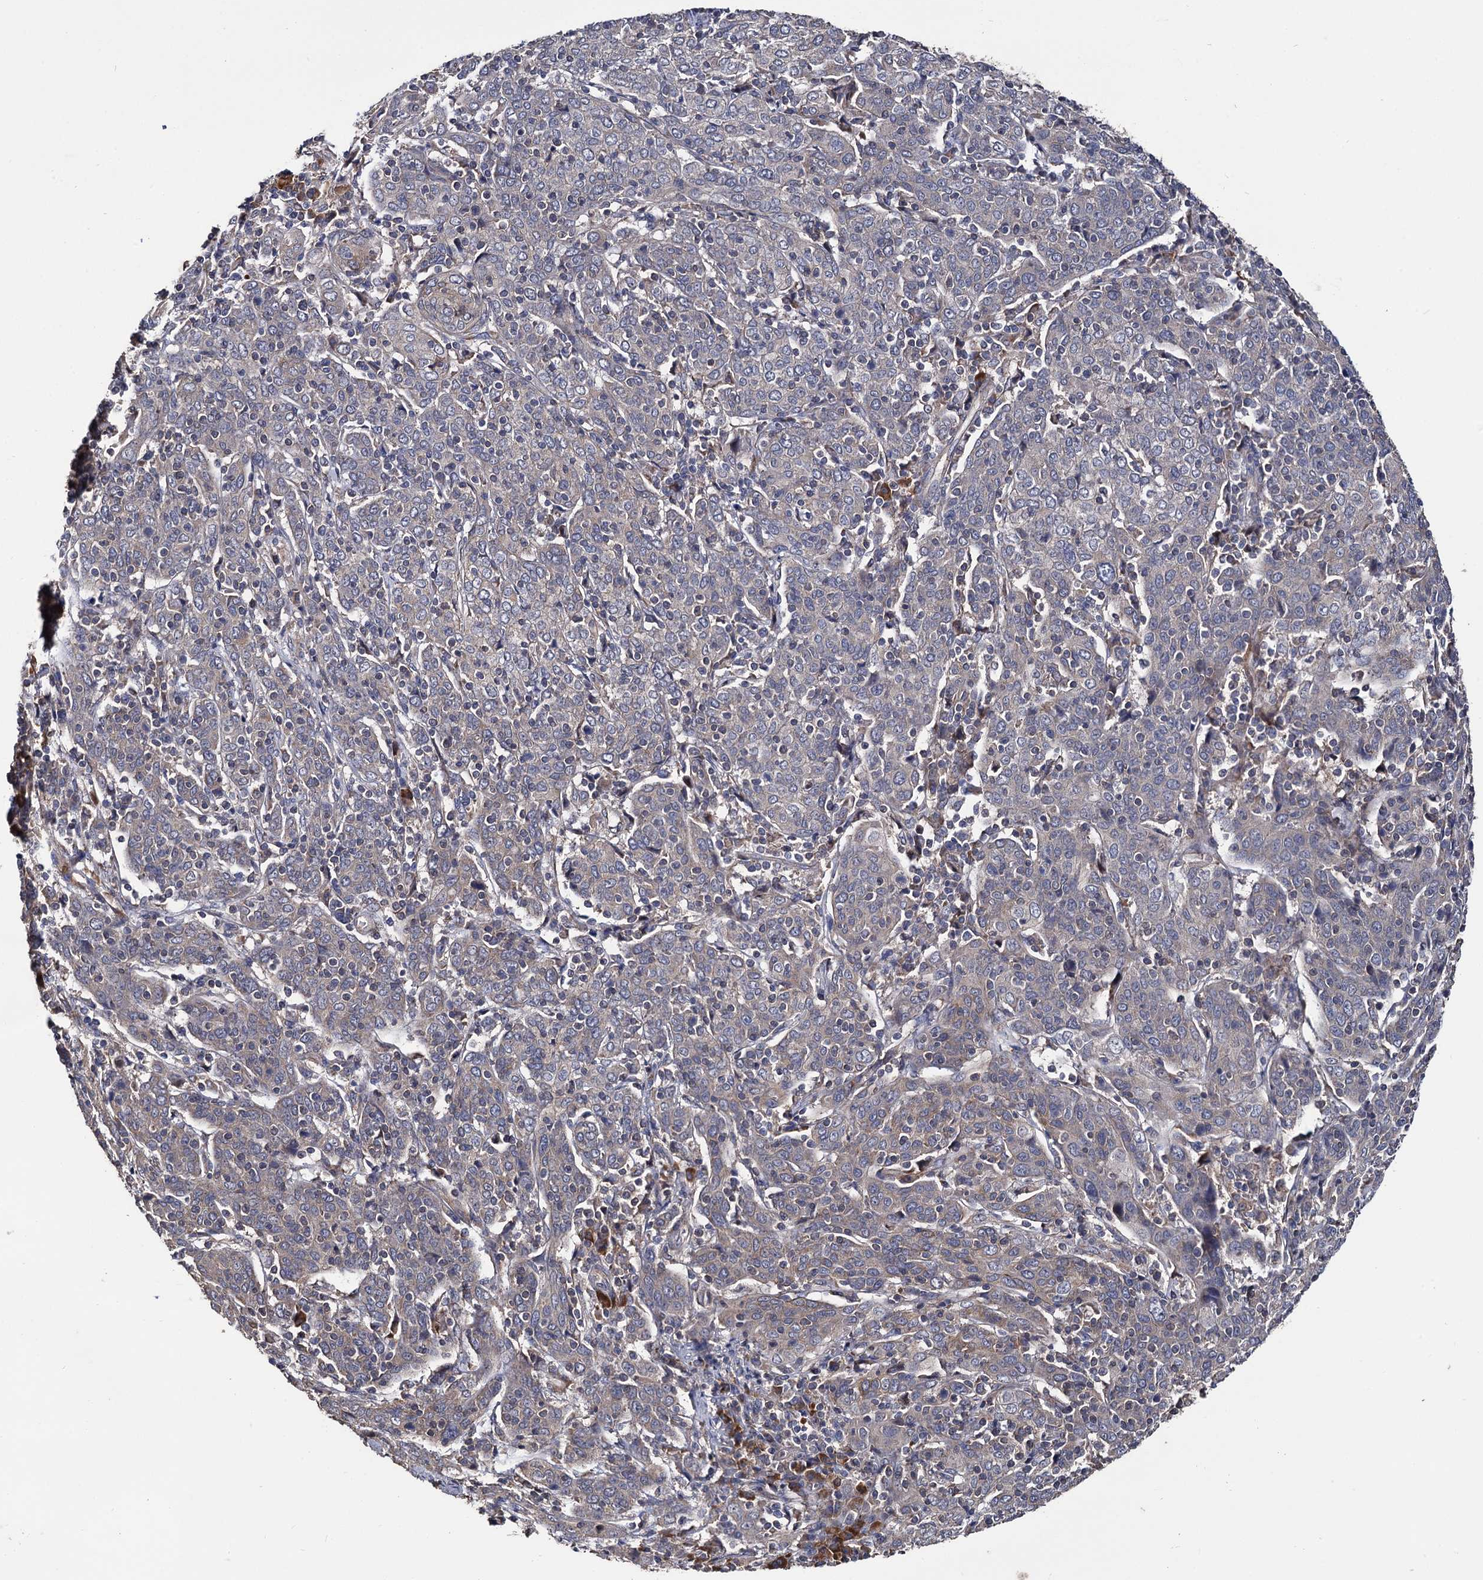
{"staining": {"intensity": "weak", "quantity": "<25%", "location": "cytoplasmic/membranous"}, "tissue": "cervical cancer", "cell_type": "Tumor cells", "image_type": "cancer", "snomed": [{"axis": "morphology", "description": "Squamous cell carcinoma, NOS"}, {"axis": "topography", "description": "Cervix"}], "caption": "Immunohistochemical staining of cervical cancer demonstrates no significant expression in tumor cells.", "gene": "RASSF1", "patient": {"sex": "female", "age": 67}}